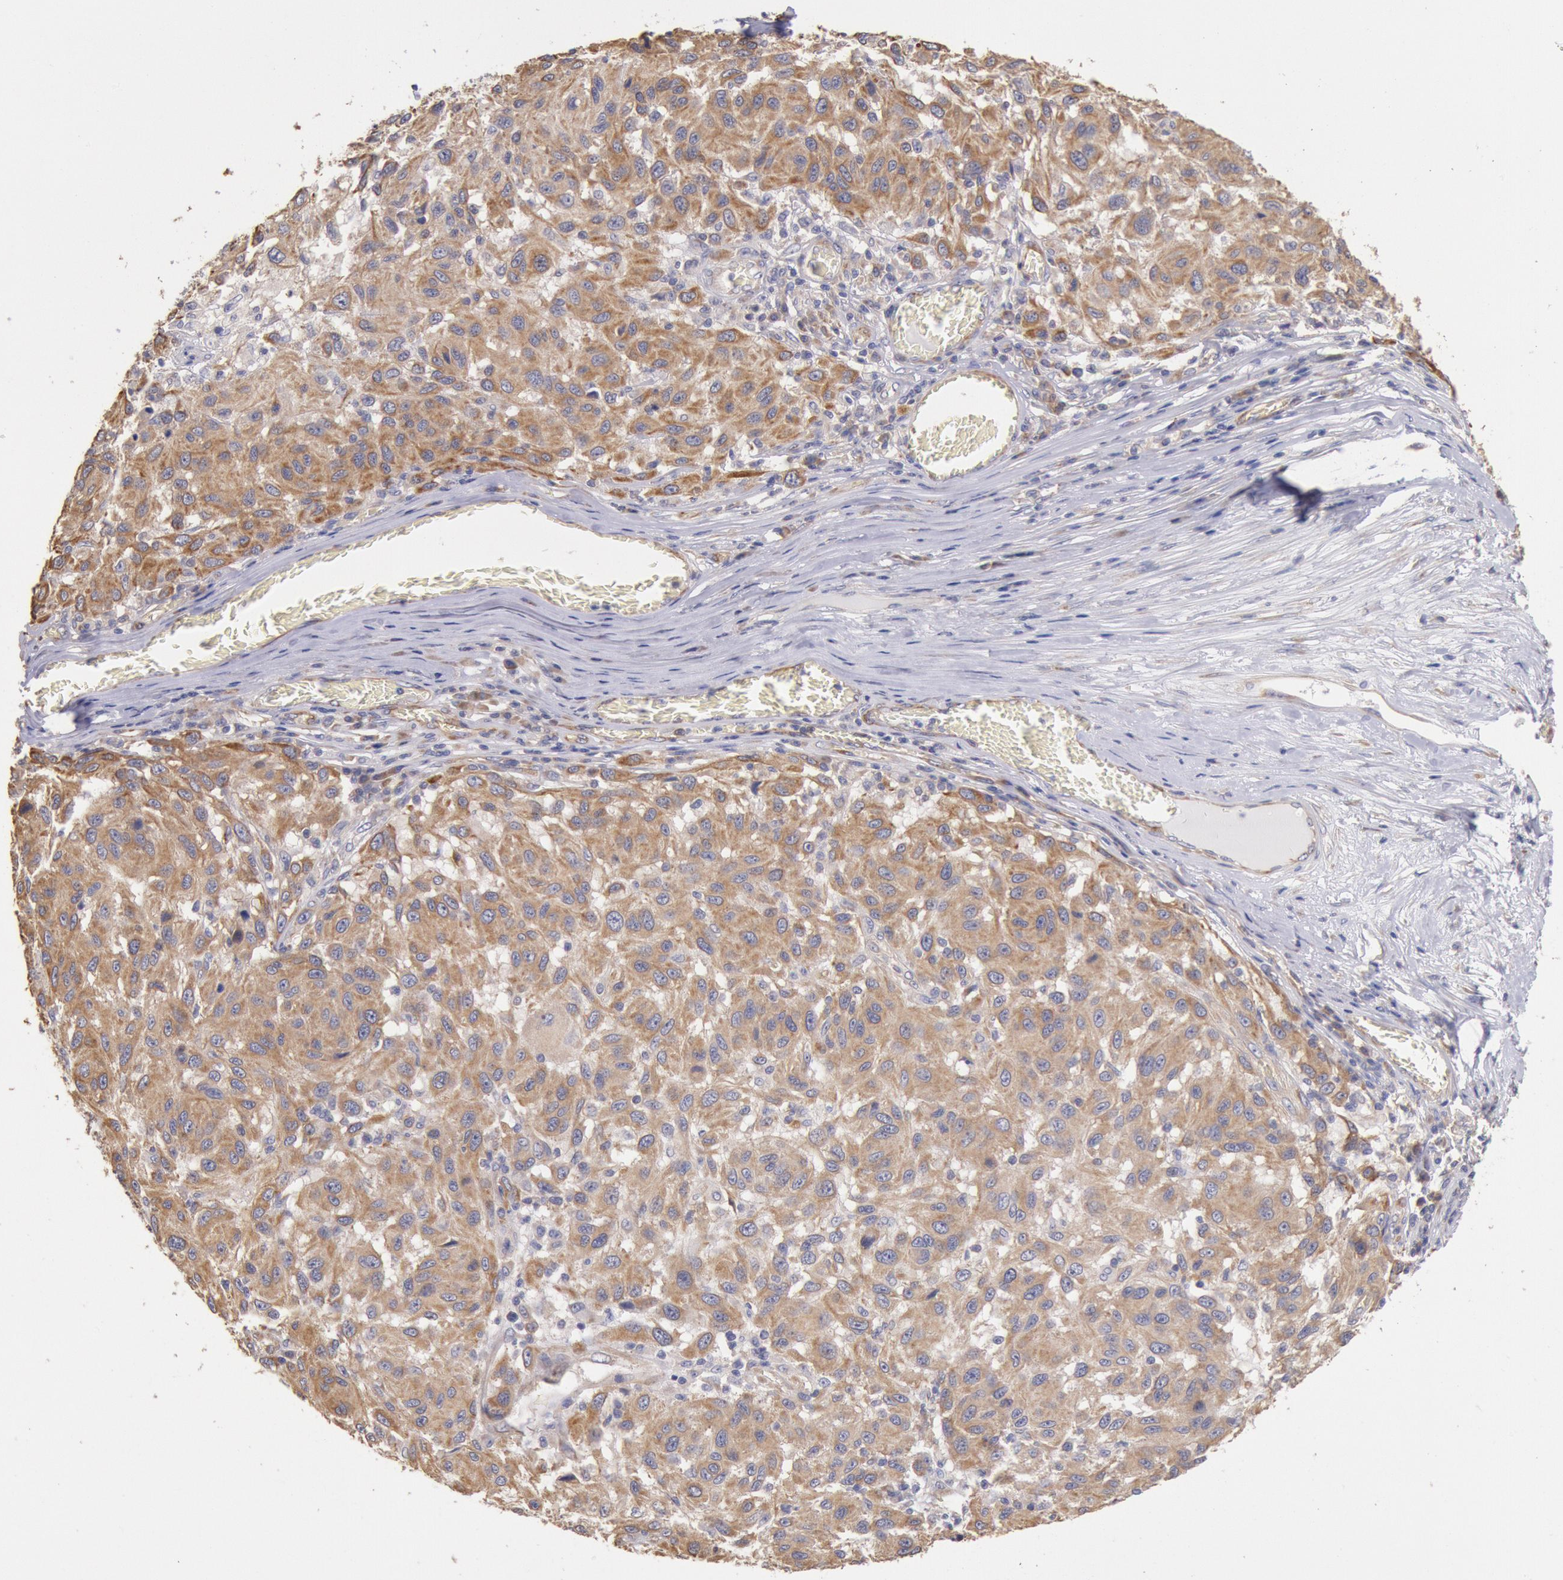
{"staining": {"intensity": "moderate", "quantity": ">75%", "location": "cytoplasmic/membranous"}, "tissue": "melanoma", "cell_type": "Tumor cells", "image_type": "cancer", "snomed": [{"axis": "morphology", "description": "Malignant melanoma, NOS"}, {"axis": "topography", "description": "Skin"}], "caption": "High-power microscopy captured an IHC image of malignant melanoma, revealing moderate cytoplasmic/membranous expression in about >75% of tumor cells.", "gene": "DRG1", "patient": {"sex": "female", "age": 77}}